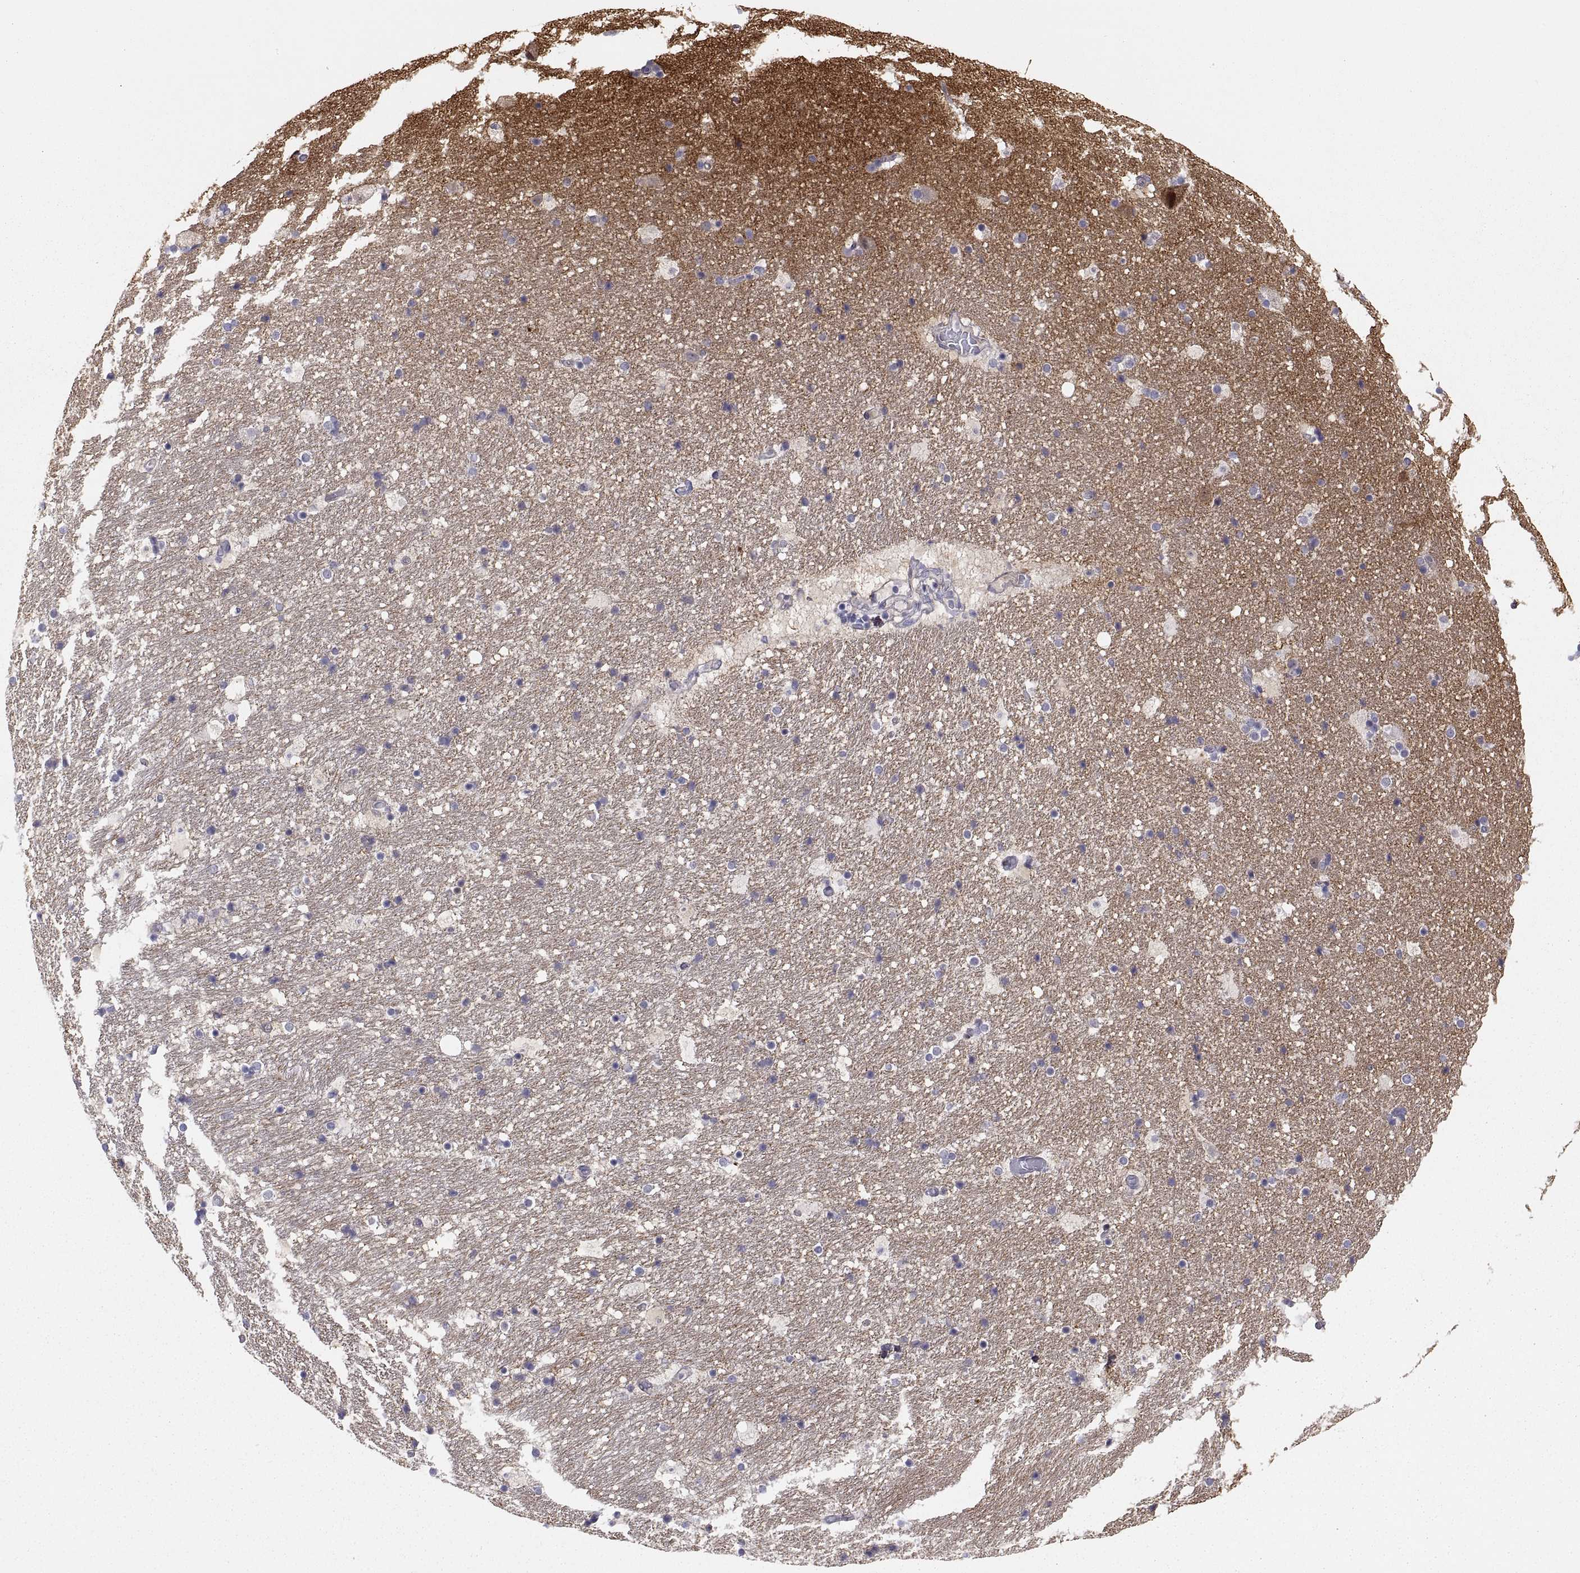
{"staining": {"intensity": "negative", "quantity": "none", "location": "none"}, "tissue": "hippocampus", "cell_type": "Glial cells", "image_type": "normal", "snomed": [{"axis": "morphology", "description": "Normal tissue, NOS"}, {"axis": "topography", "description": "Hippocampus"}], "caption": "Immunohistochemistry micrograph of normal hippocampus stained for a protein (brown), which demonstrates no positivity in glial cells. (Brightfield microscopy of DAB (3,3'-diaminobenzidine) immunohistochemistry (IHC) at high magnification).", "gene": "STRC", "patient": {"sex": "male", "age": 51}}